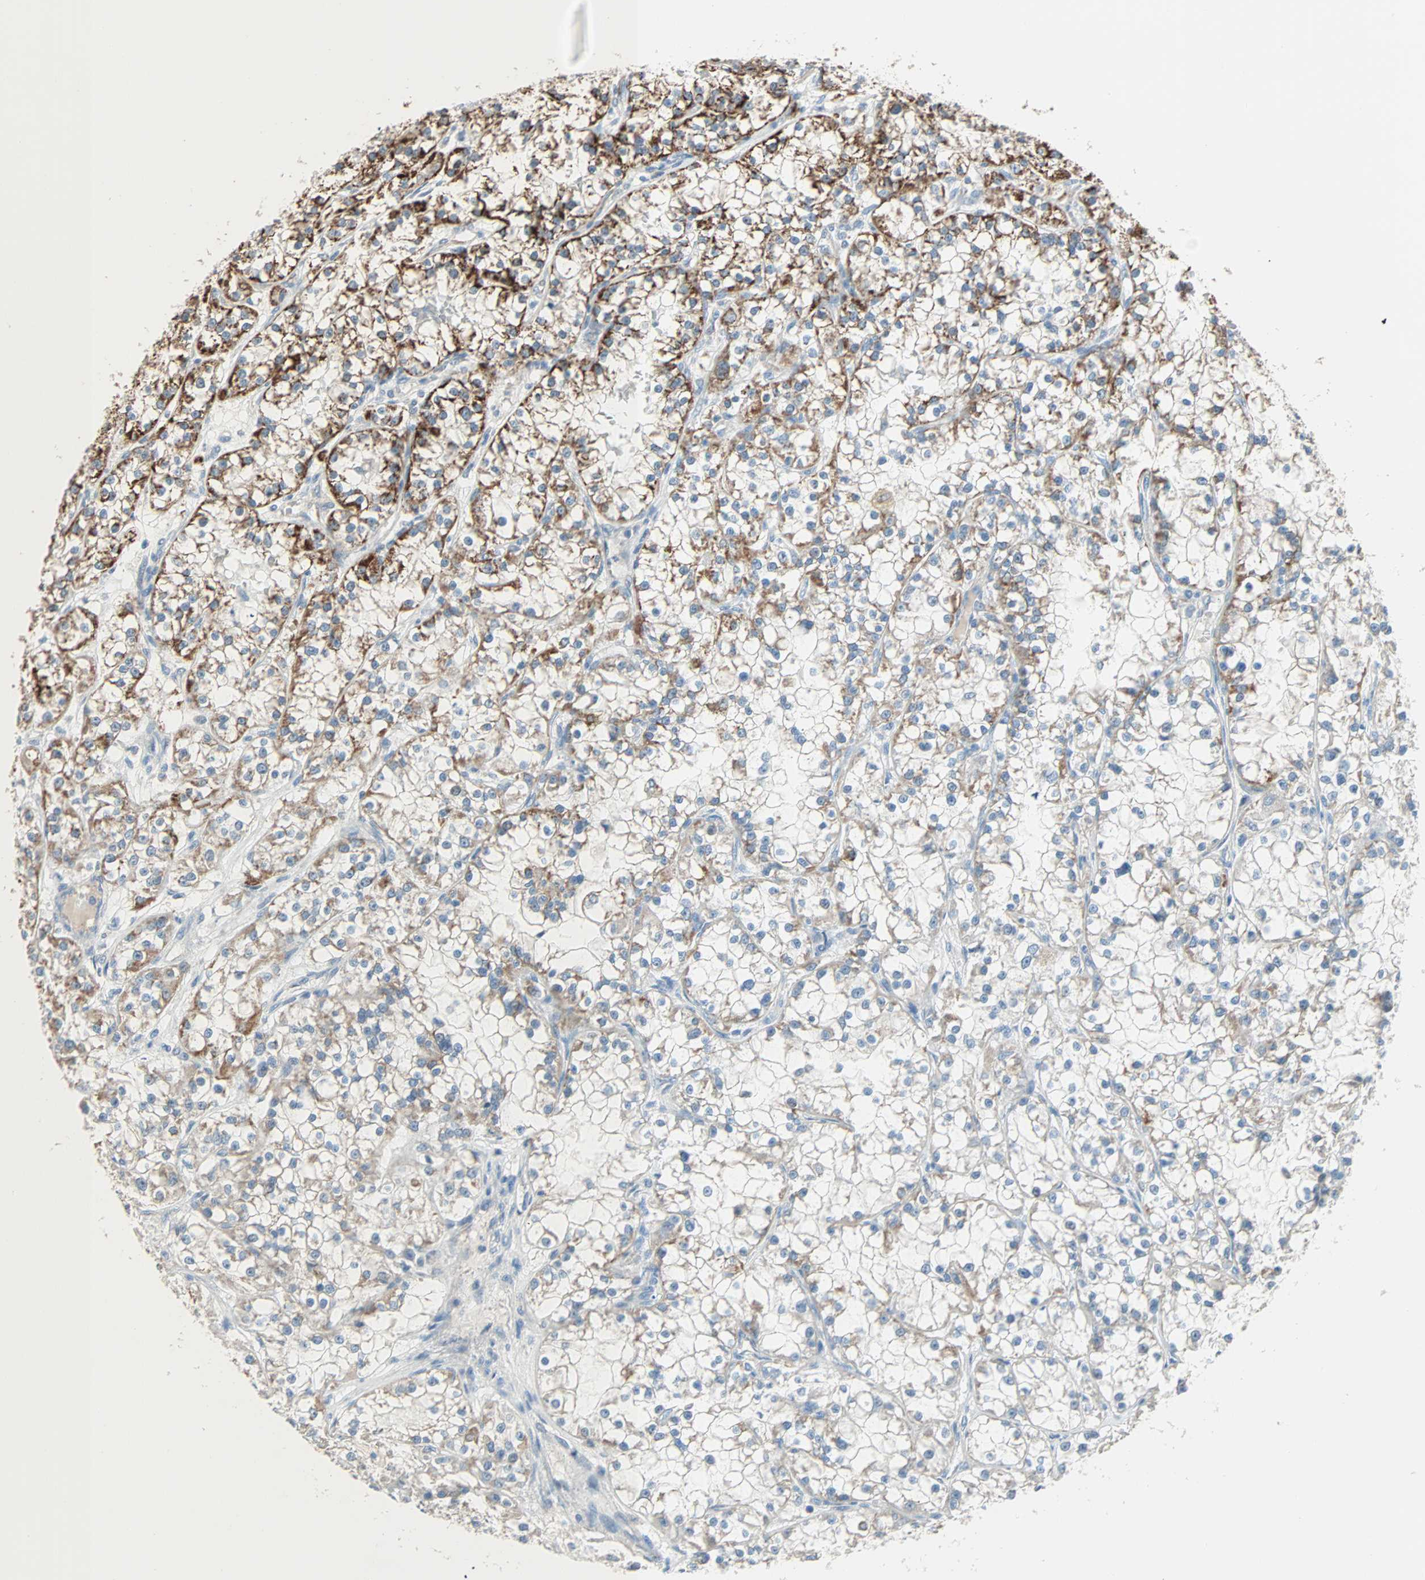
{"staining": {"intensity": "strong", "quantity": "<25%", "location": "cytoplasmic/membranous"}, "tissue": "renal cancer", "cell_type": "Tumor cells", "image_type": "cancer", "snomed": [{"axis": "morphology", "description": "Adenocarcinoma, NOS"}, {"axis": "topography", "description": "Kidney"}], "caption": "A high-resolution photomicrograph shows immunohistochemistry (IHC) staining of renal adenocarcinoma, which exhibits strong cytoplasmic/membranous staining in approximately <25% of tumor cells.", "gene": "ACVRL1", "patient": {"sex": "female", "age": 52}}